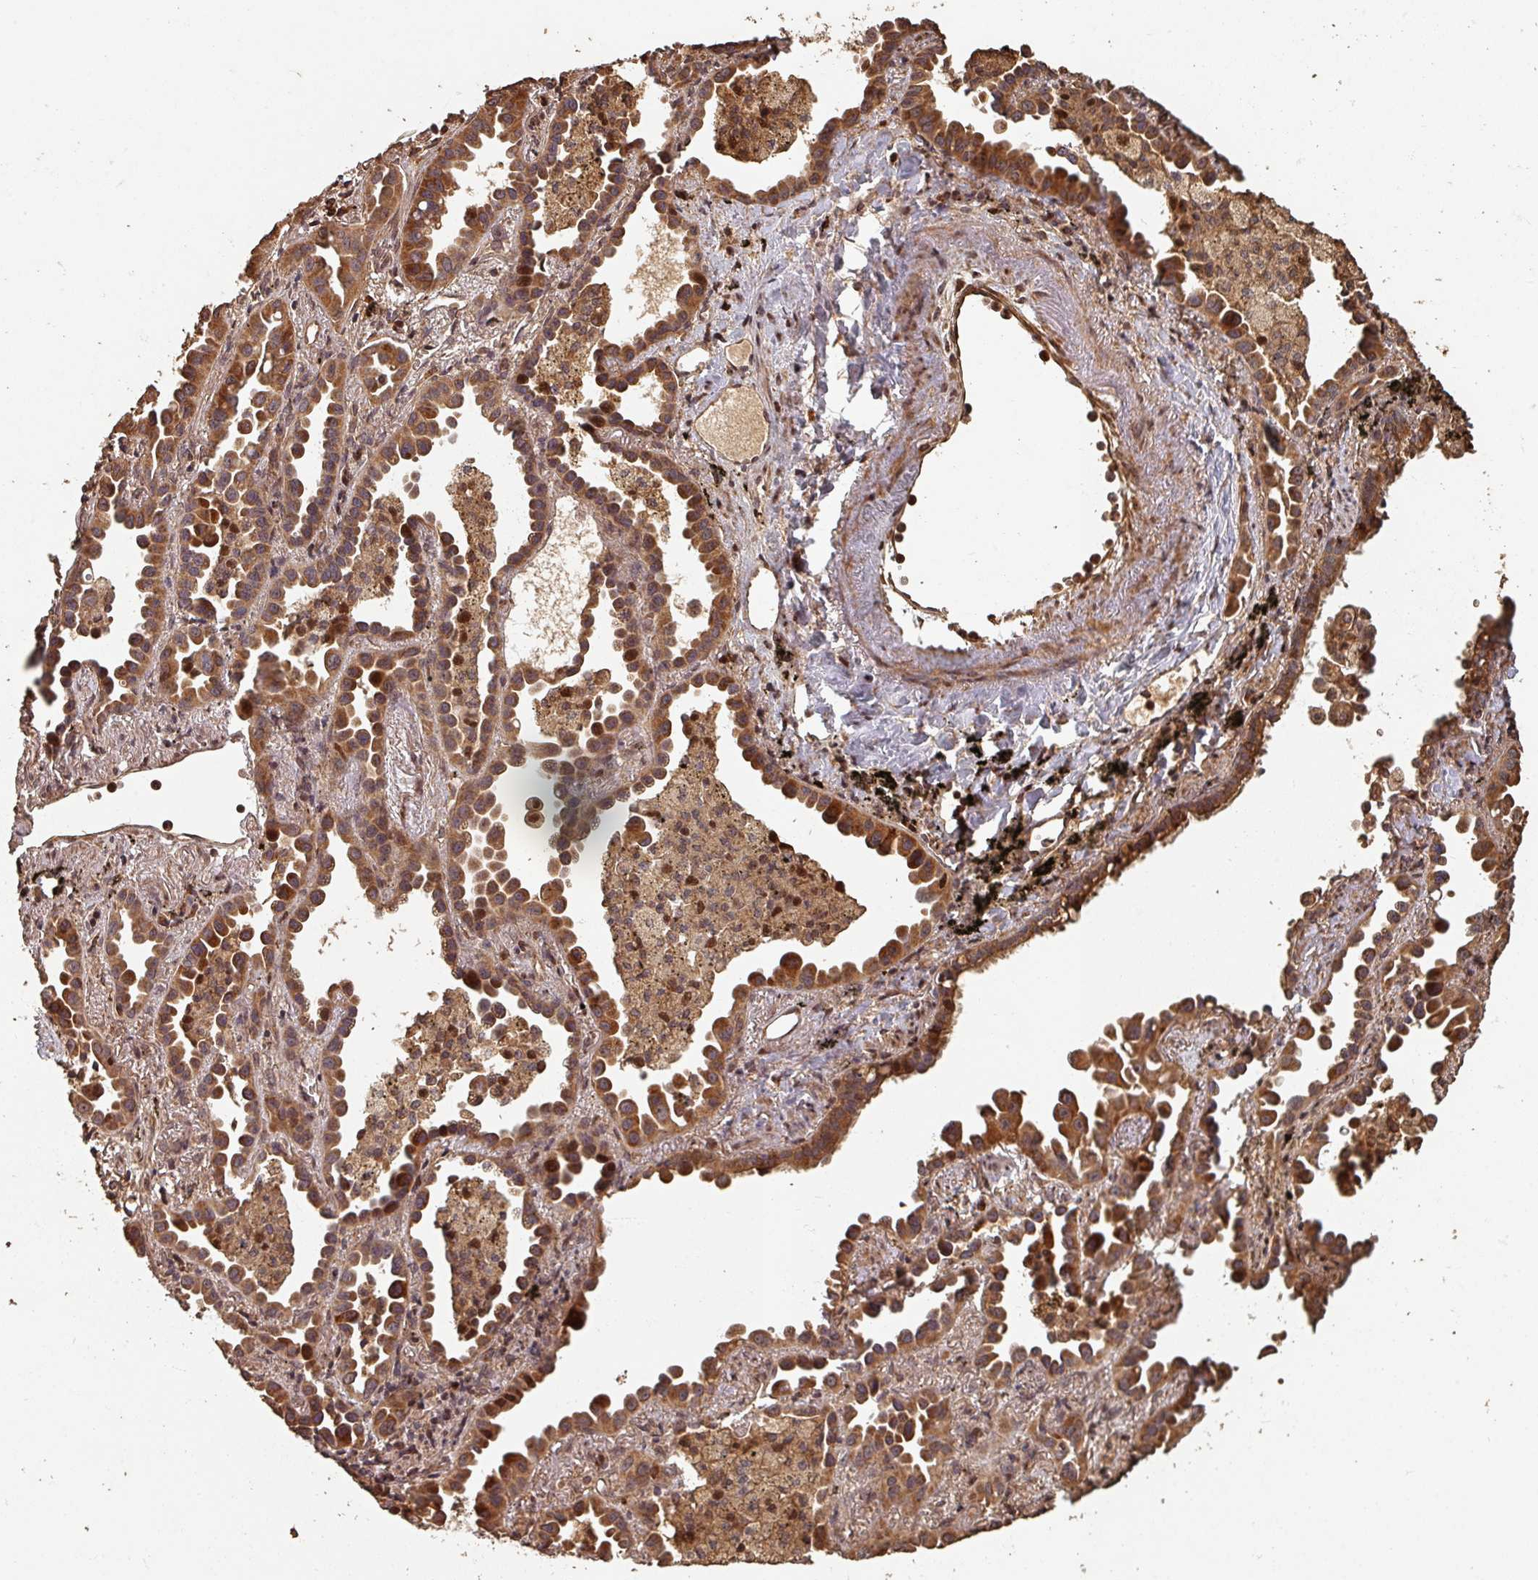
{"staining": {"intensity": "strong", "quantity": ">75%", "location": "cytoplasmic/membranous,nuclear"}, "tissue": "lung cancer", "cell_type": "Tumor cells", "image_type": "cancer", "snomed": [{"axis": "morphology", "description": "Adenocarcinoma, NOS"}, {"axis": "topography", "description": "Lung"}], "caption": "Adenocarcinoma (lung) stained for a protein (brown) displays strong cytoplasmic/membranous and nuclear positive positivity in about >75% of tumor cells.", "gene": "EID1", "patient": {"sex": "male", "age": 68}}